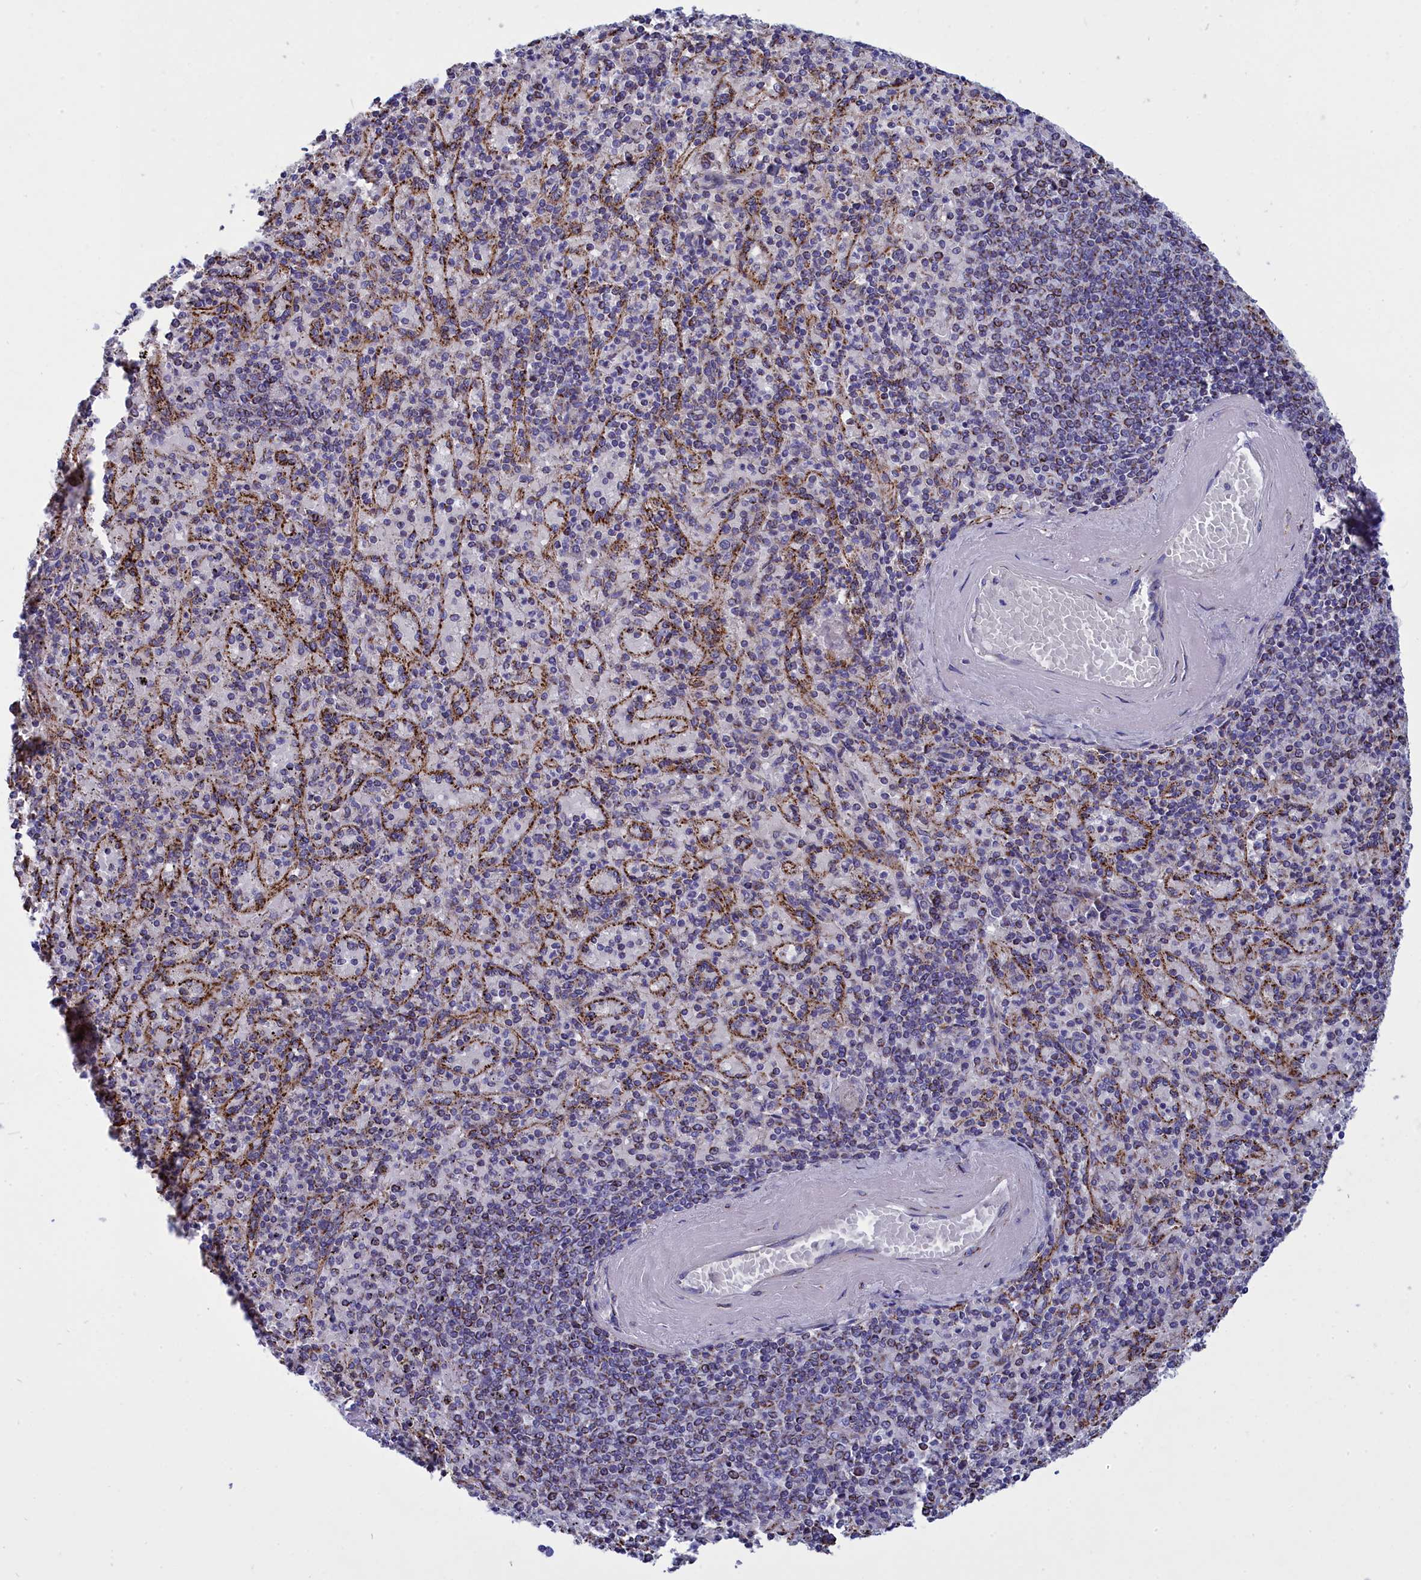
{"staining": {"intensity": "moderate", "quantity": "<25%", "location": "cytoplasmic/membranous"}, "tissue": "spleen", "cell_type": "Cells in red pulp", "image_type": "normal", "snomed": [{"axis": "morphology", "description": "Normal tissue, NOS"}, {"axis": "topography", "description": "Spleen"}], "caption": "This is a micrograph of immunohistochemistry (IHC) staining of normal spleen, which shows moderate expression in the cytoplasmic/membranous of cells in red pulp.", "gene": "CCRL2", "patient": {"sex": "male", "age": 82}}